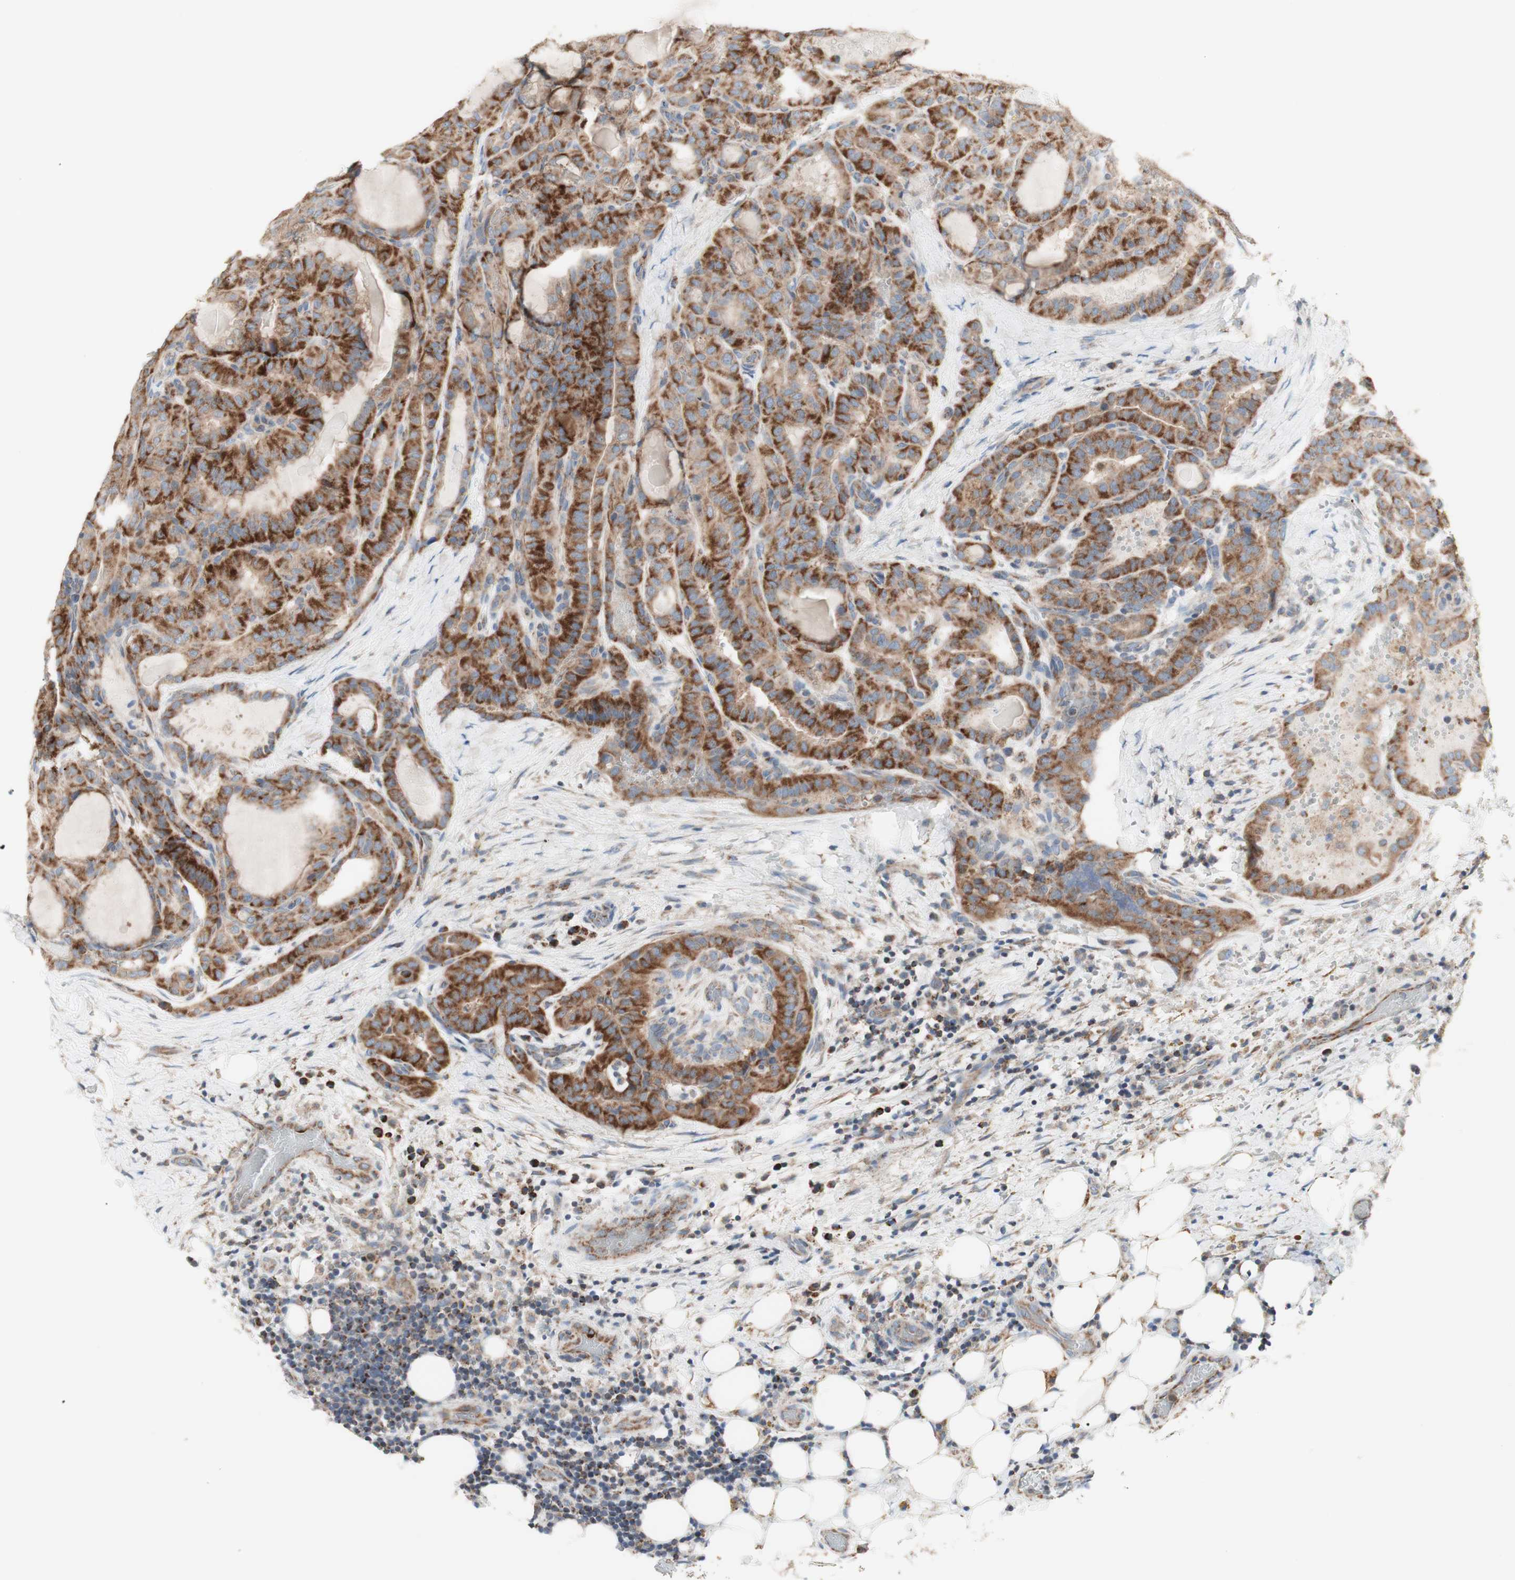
{"staining": {"intensity": "strong", "quantity": "25%-75%", "location": "cytoplasmic/membranous"}, "tissue": "thyroid cancer", "cell_type": "Tumor cells", "image_type": "cancer", "snomed": [{"axis": "morphology", "description": "Papillary adenocarcinoma, NOS"}, {"axis": "topography", "description": "Thyroid gland"}], "caption": "Brown immunohistochemical staining in thyroid cancer (papillary adenocarcinoma) shows strong cytoplasmic/membranous expression in approximately 25%-75% of tumor cells.", "gene": "C3orf52", "patient": {"sex": "male", "age": 77}}